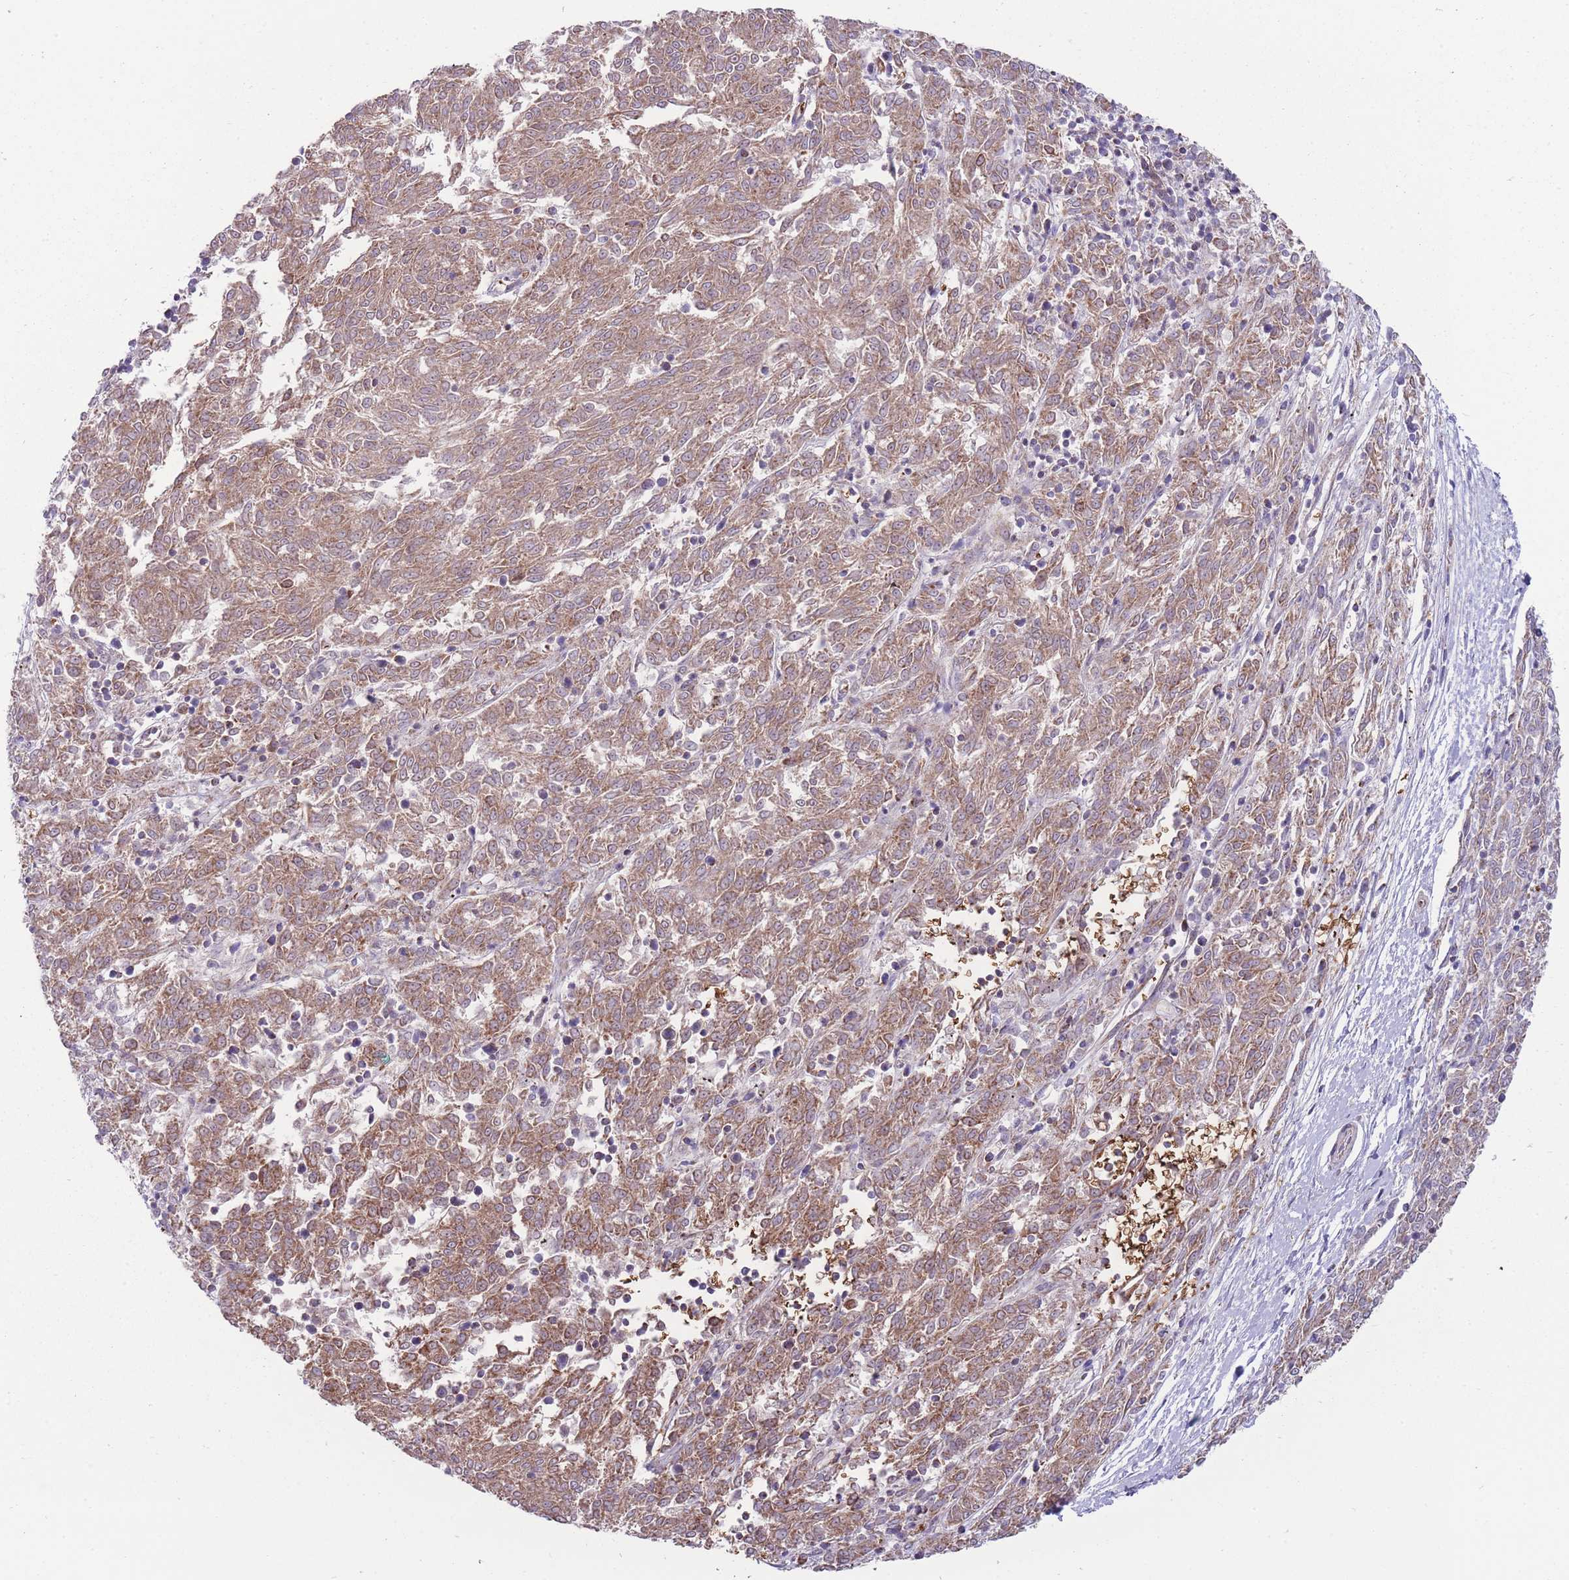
{"staining": {"intensity": "moderate", "quantity": ">75%", "location": "cytoplasmic/membranous"}, "tissue": "melanoma", "cell_type": "Tumor cells", "image_type": "cancer", "snomed": [{"axis": "morphology", "description": "Malignant melanoma, NOS"}, {"axis": "topography", "description": "Skin"}], "caption": "The immunohistochemical stain highlights moderate cytoplasmic/membranous staining in tumor cells of malignant melanoma tissue. The protein of interest is shown in brown color, while the nuclei are stained blue.", "gene": "ANKRD10", "patient": {"sex": "female", "age": 72}}